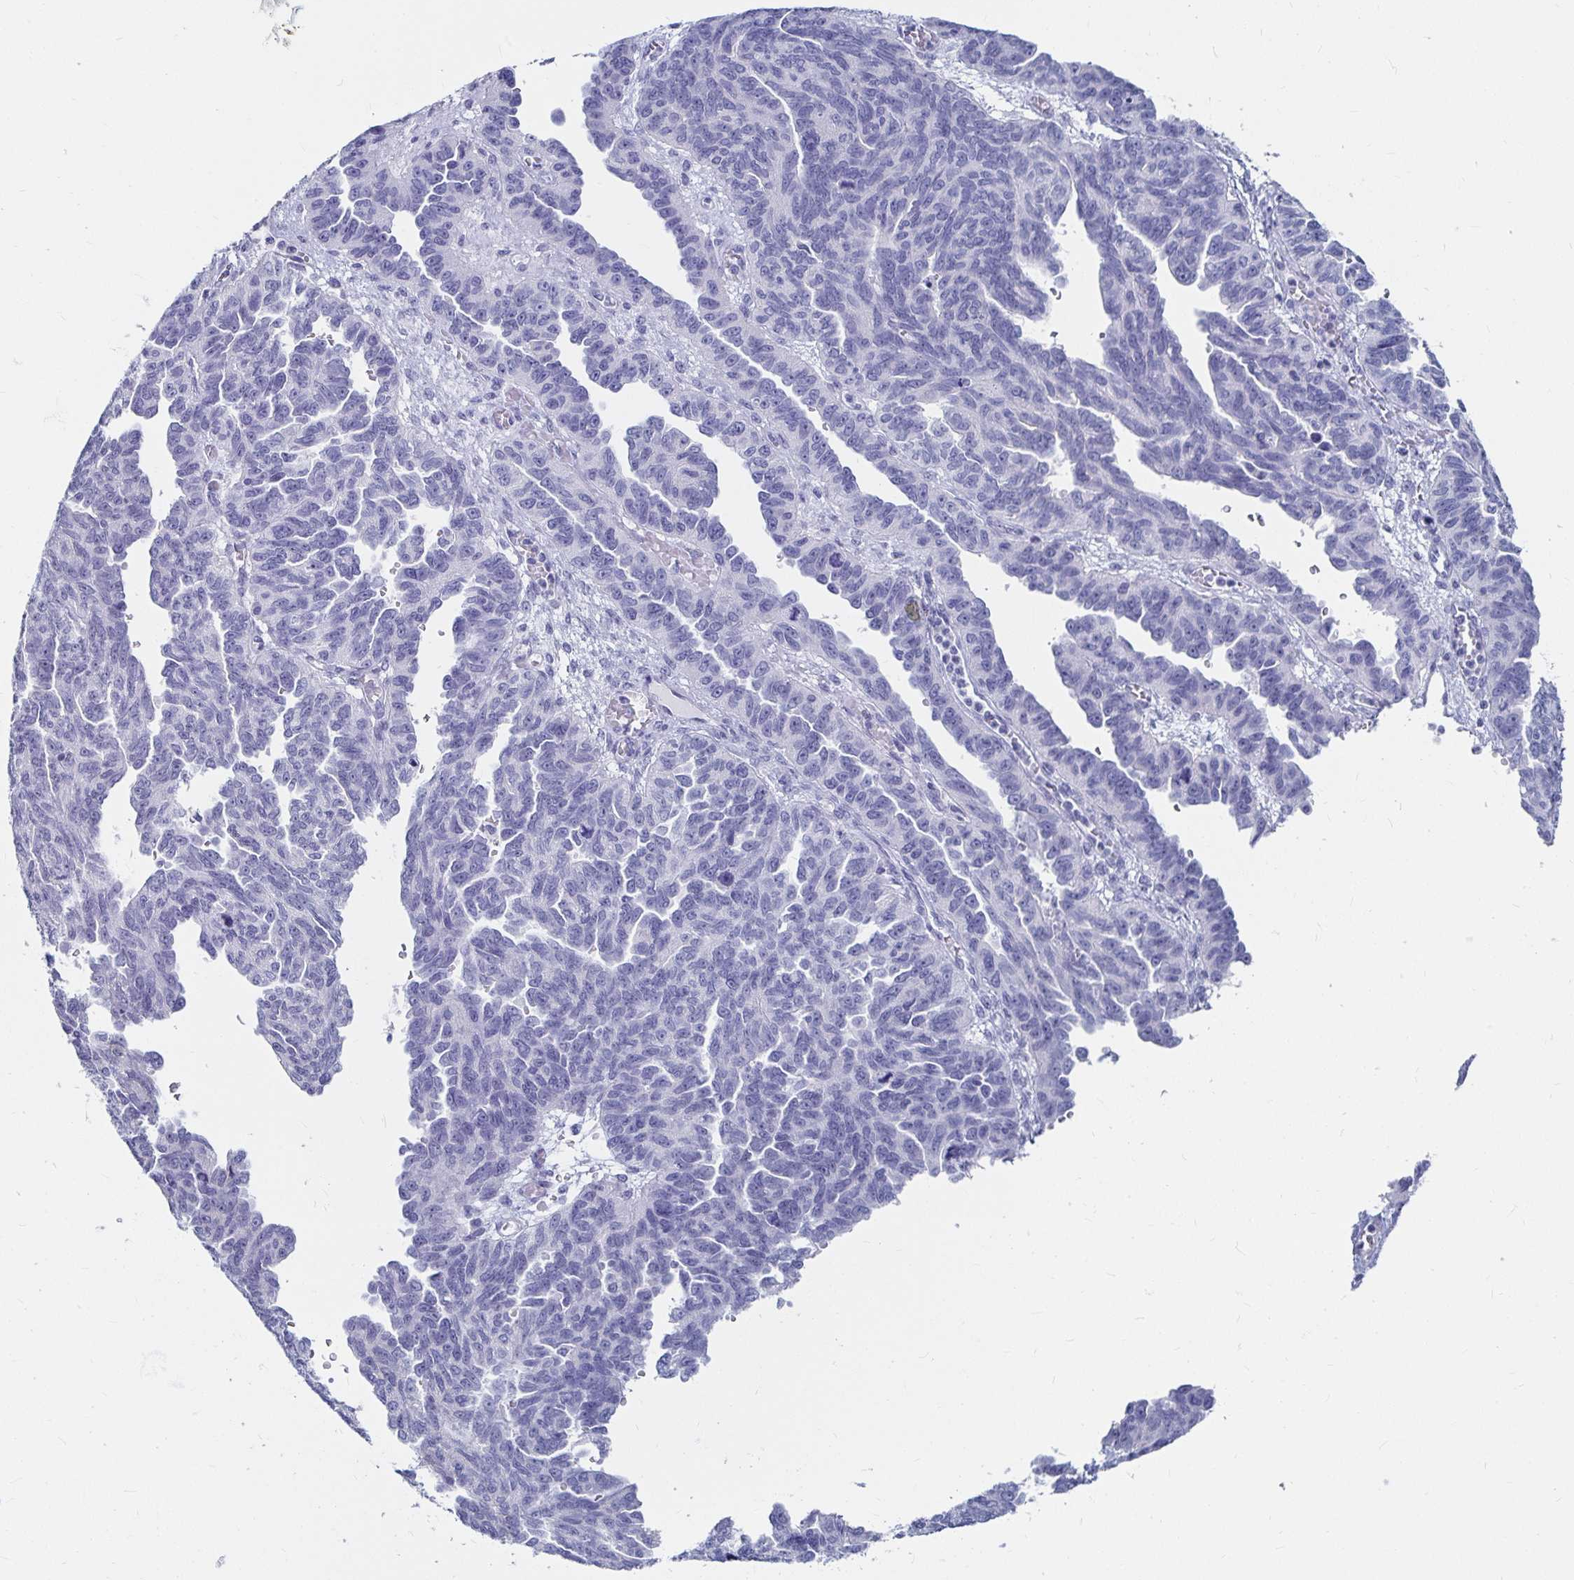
{"staining": {"intensity": "negative", "quantity": "none", "location": "none"}, "tissue": "ovarian cancer", "cell_type": "Tumor cells", "image_type": "cancer", "snomed": [{"axis": "morphology", "description": "Cystadenocarcinoma, serous, NOS"}, {"axis": "topography", "description": "Ovary"}], "caption": "The image demonstrates no significant positivity in tumor cells of serous cystadenocarcinoma (ovarian).", "gene": "CA9", "patient": {"sex": "female", "age": 64}}